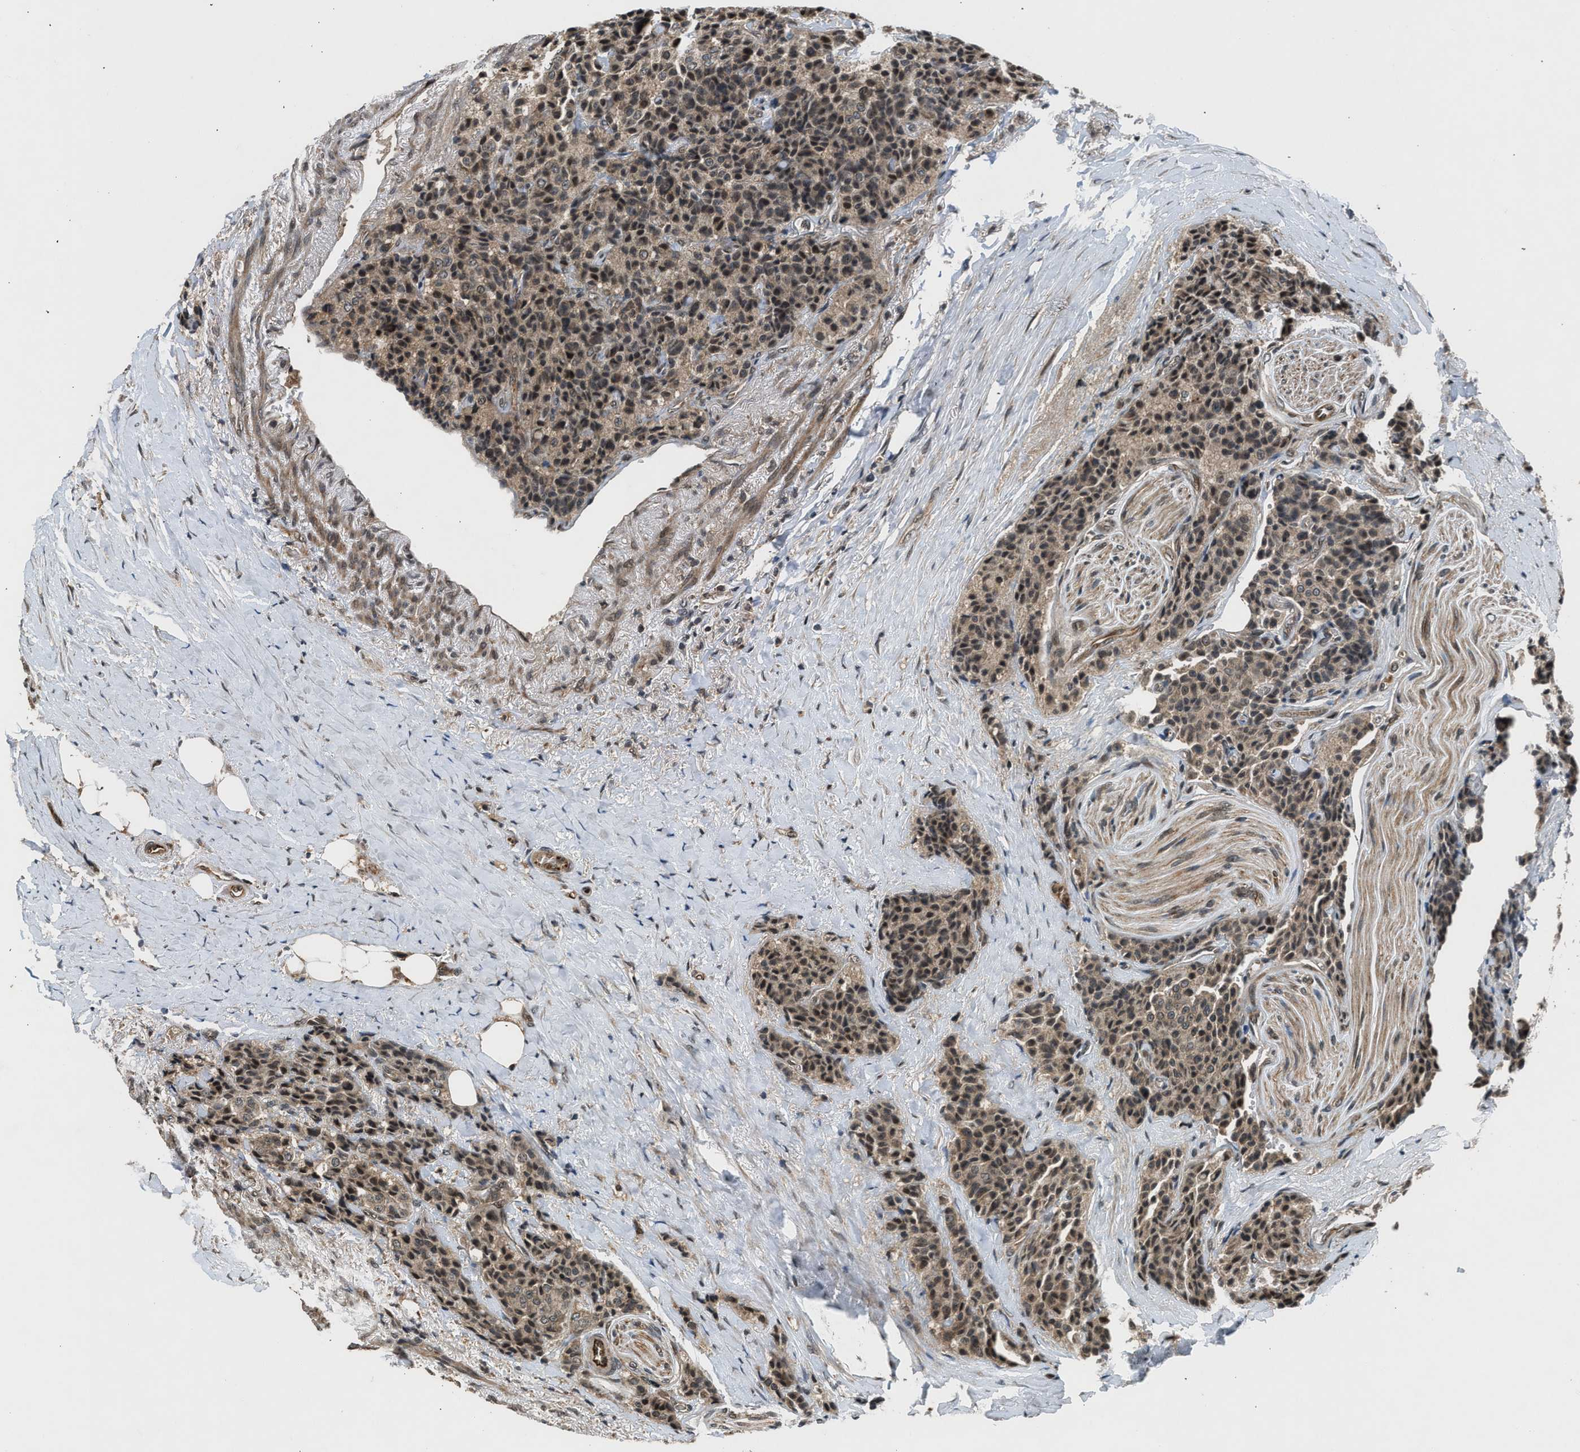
{"staining": {"intensity": "strong", "quantity": ">75%", "location": "nuclear"}, "tissue": "carcinoid", "cell_type": "Tumor cells", "image_type": "cancer", "snomed": [{"axis": "morphology", "description": "Carcinoid, malignant, NOS"}, {"axis": "topography", "description": "Colon"}], "caption": "Immunohistochemical staining of carcinoid displays high levels of strong nuclear expression in about >75% of tumor cells. The staining was performed using DAB to visualize the protein expression in brown, while the nuclei were stained in blue with hematoxylin (Magnification: 20x).", "gene": "TXNL1", "patient": {"sex": "female", "age": 61}}